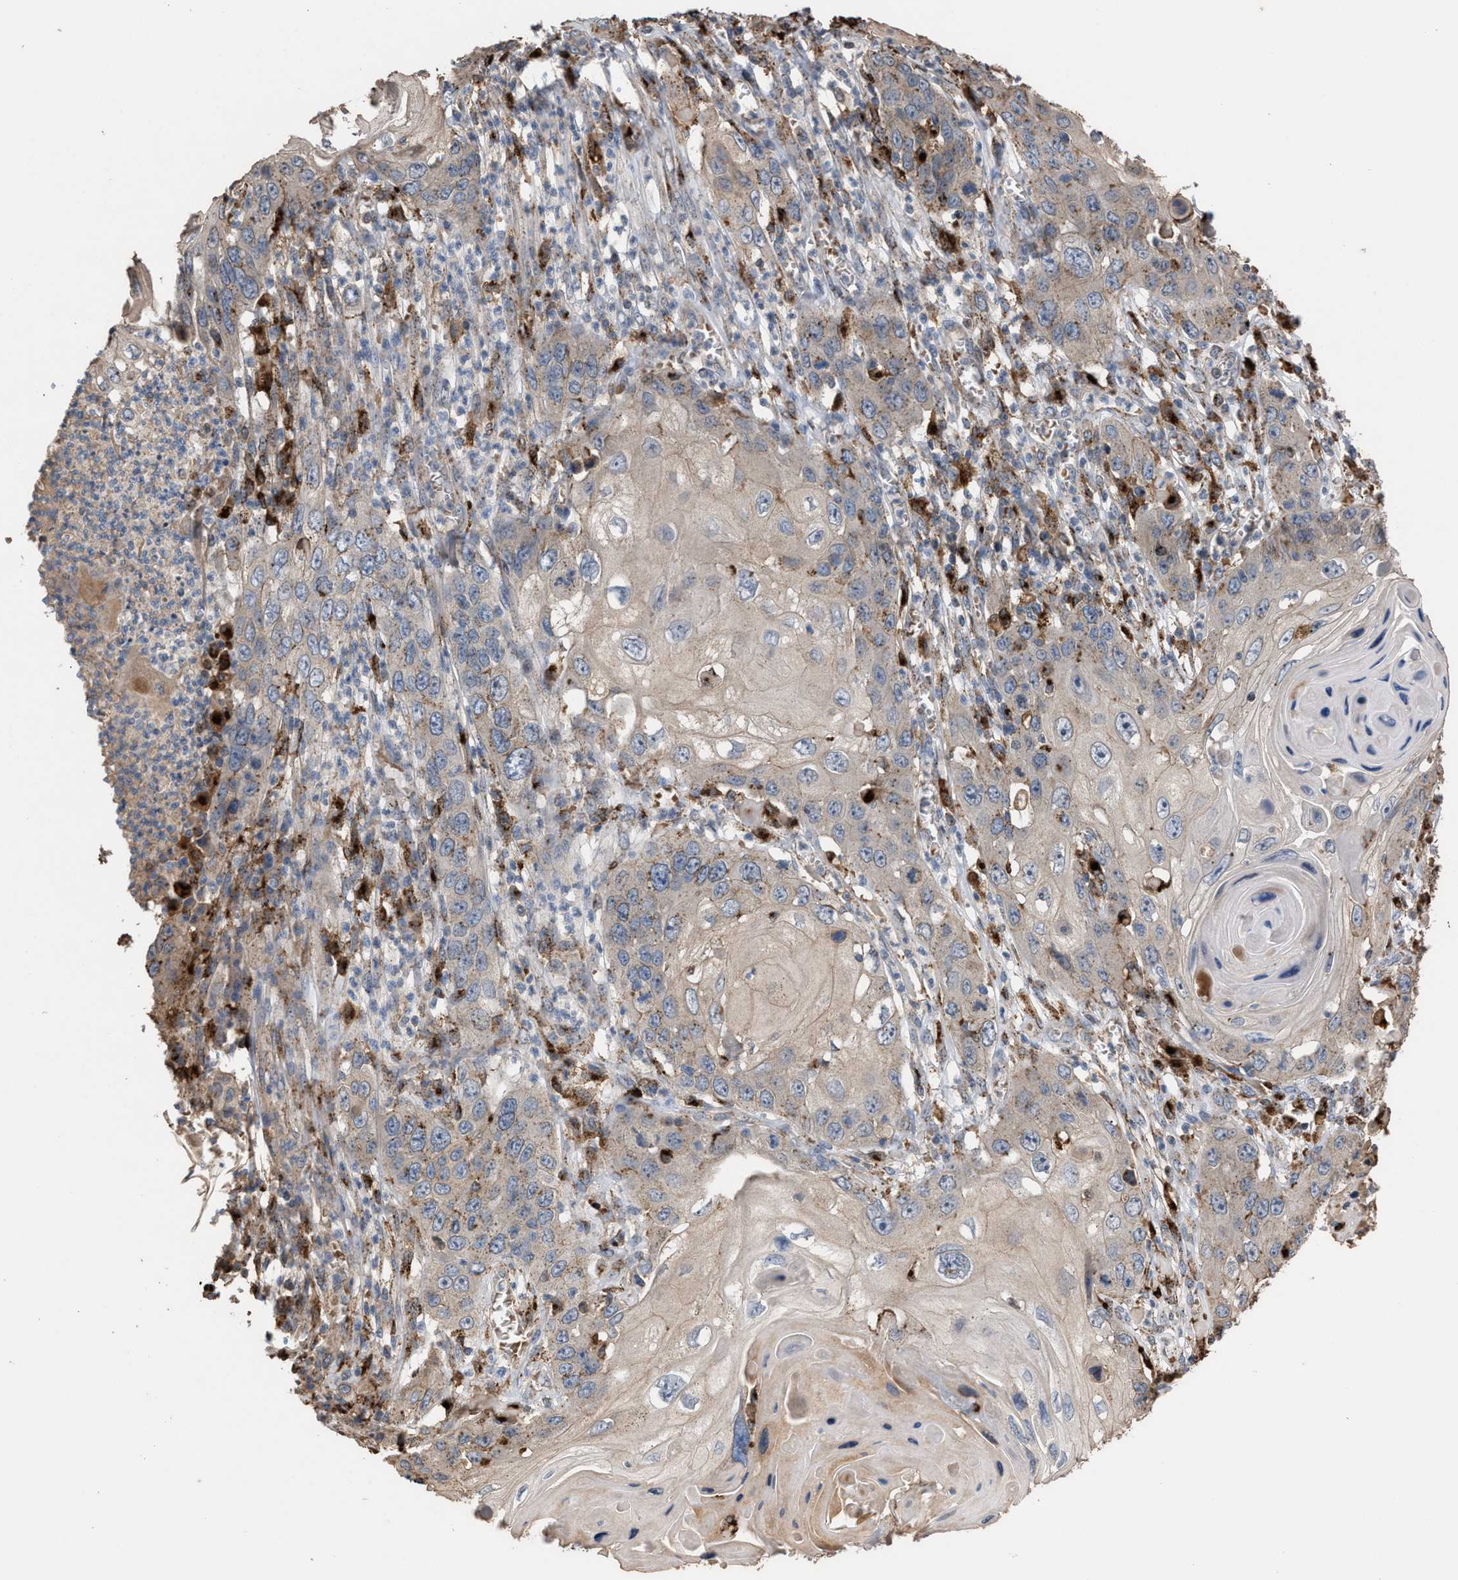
{"staining": {"intensity": "weak", "quantity": "25%-75%", "location": "cytoplasmic/membranous"}, "tissue": "skin cancer", "cell_type": "Tumor cells", "image_type": "cancer", "snomed": [{"axis": "morphology", "description": "Squamous cell carcinoma, NOS"}, {"axis": "topography", "description": "Skin"}], "caption": "Skin cancer stained with IHC shows weak cytoplasmic/membranous positivity in about 25%-75% of tumor cells.", "gene": "ELMO3", "patient": {"sex": "male", "age": 55}}